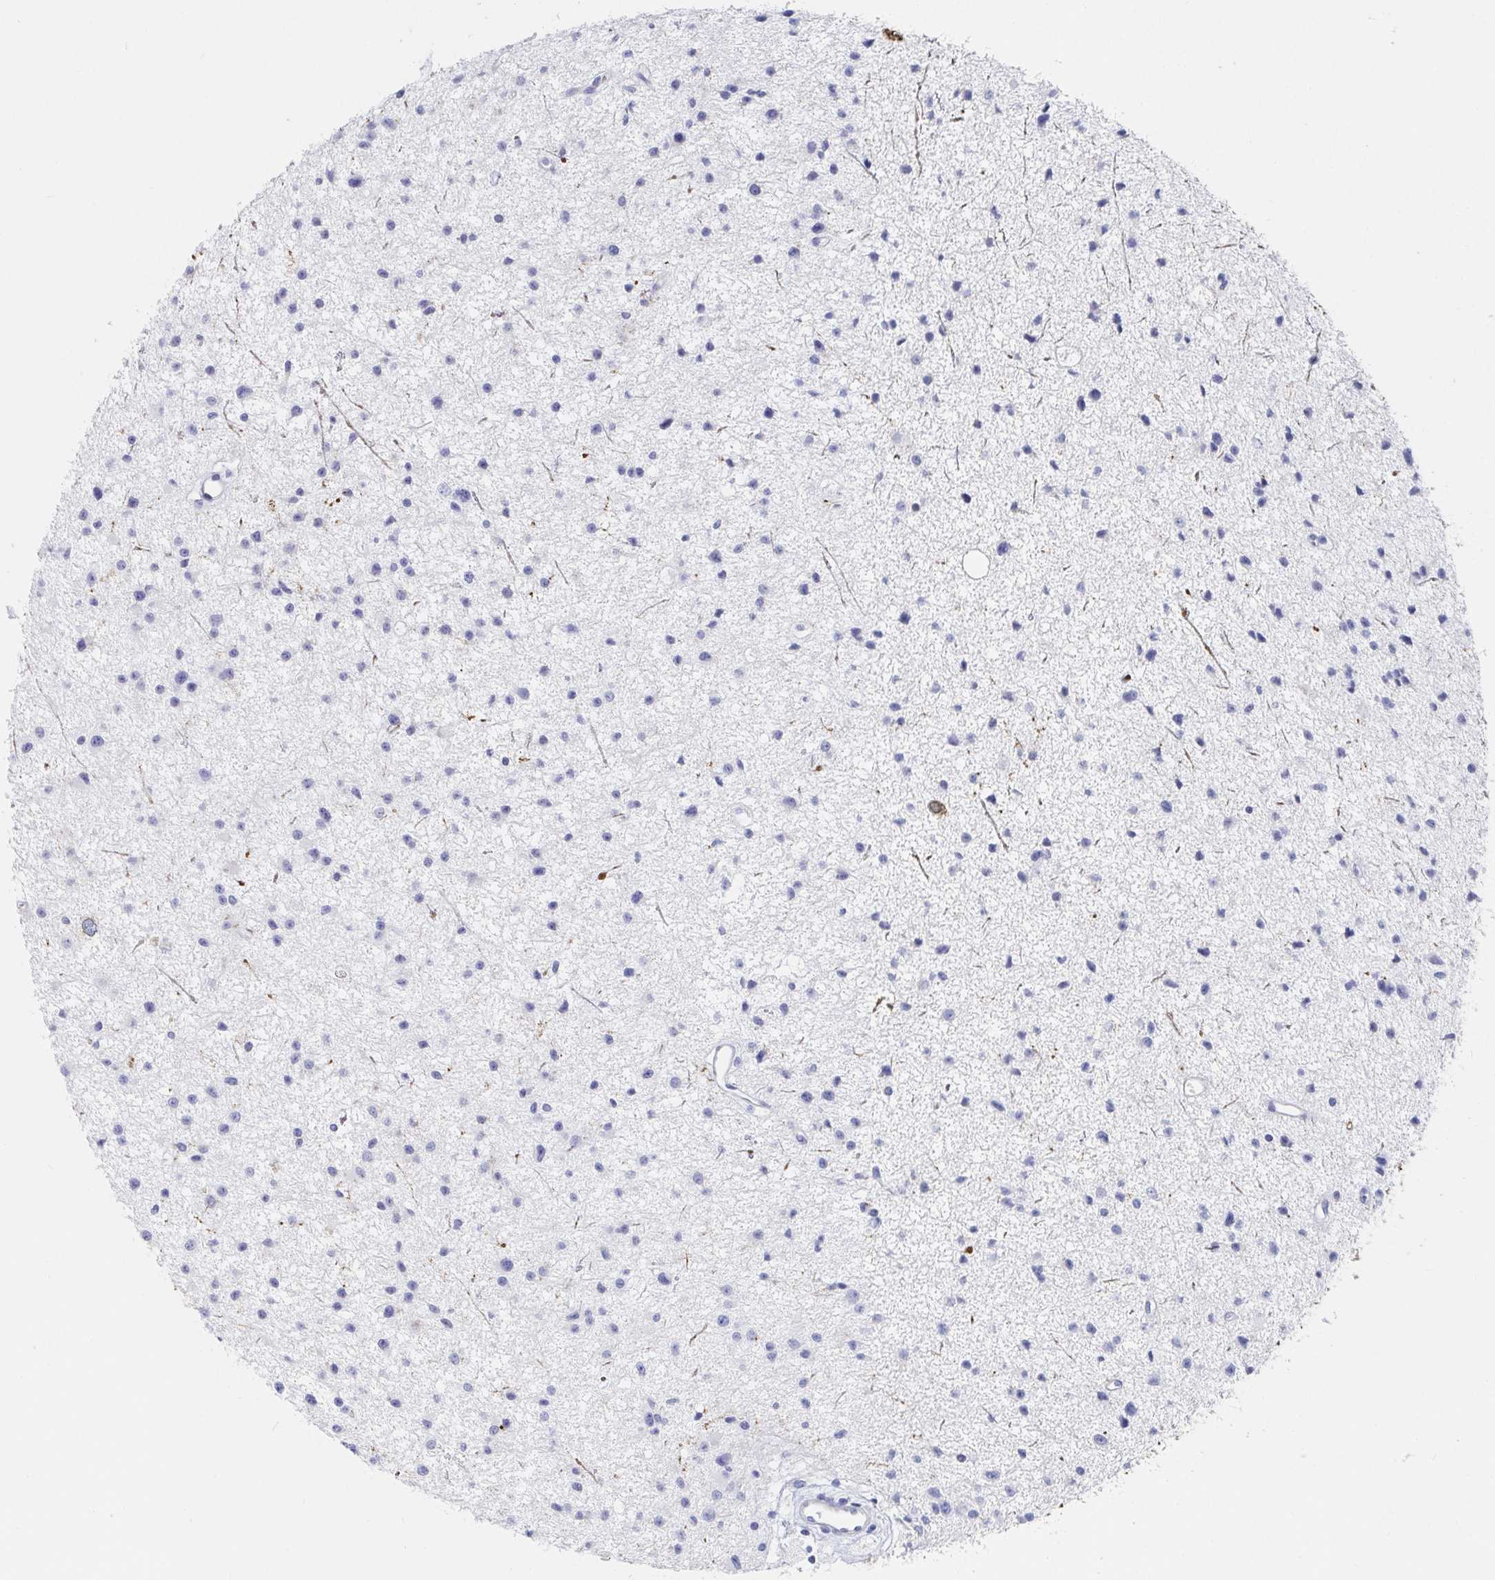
{"staining": {"intensity": "negative", "quantity": "none", "location": "none"}, "tissue": "glioma", "cell_type": "Tumor cells", "image_type": "cancer", "snomed": [{"axis": "morphology", "description": "Glioma, malignant, Low grade"}, {"axis": "topography", "description": "Brain"}], "caption": "This is an IHC micrograph of glioma. There is no positivity in tumor cells.", "gene": "PACSIN1", "patient": {"sex": "male", "age": 43}}